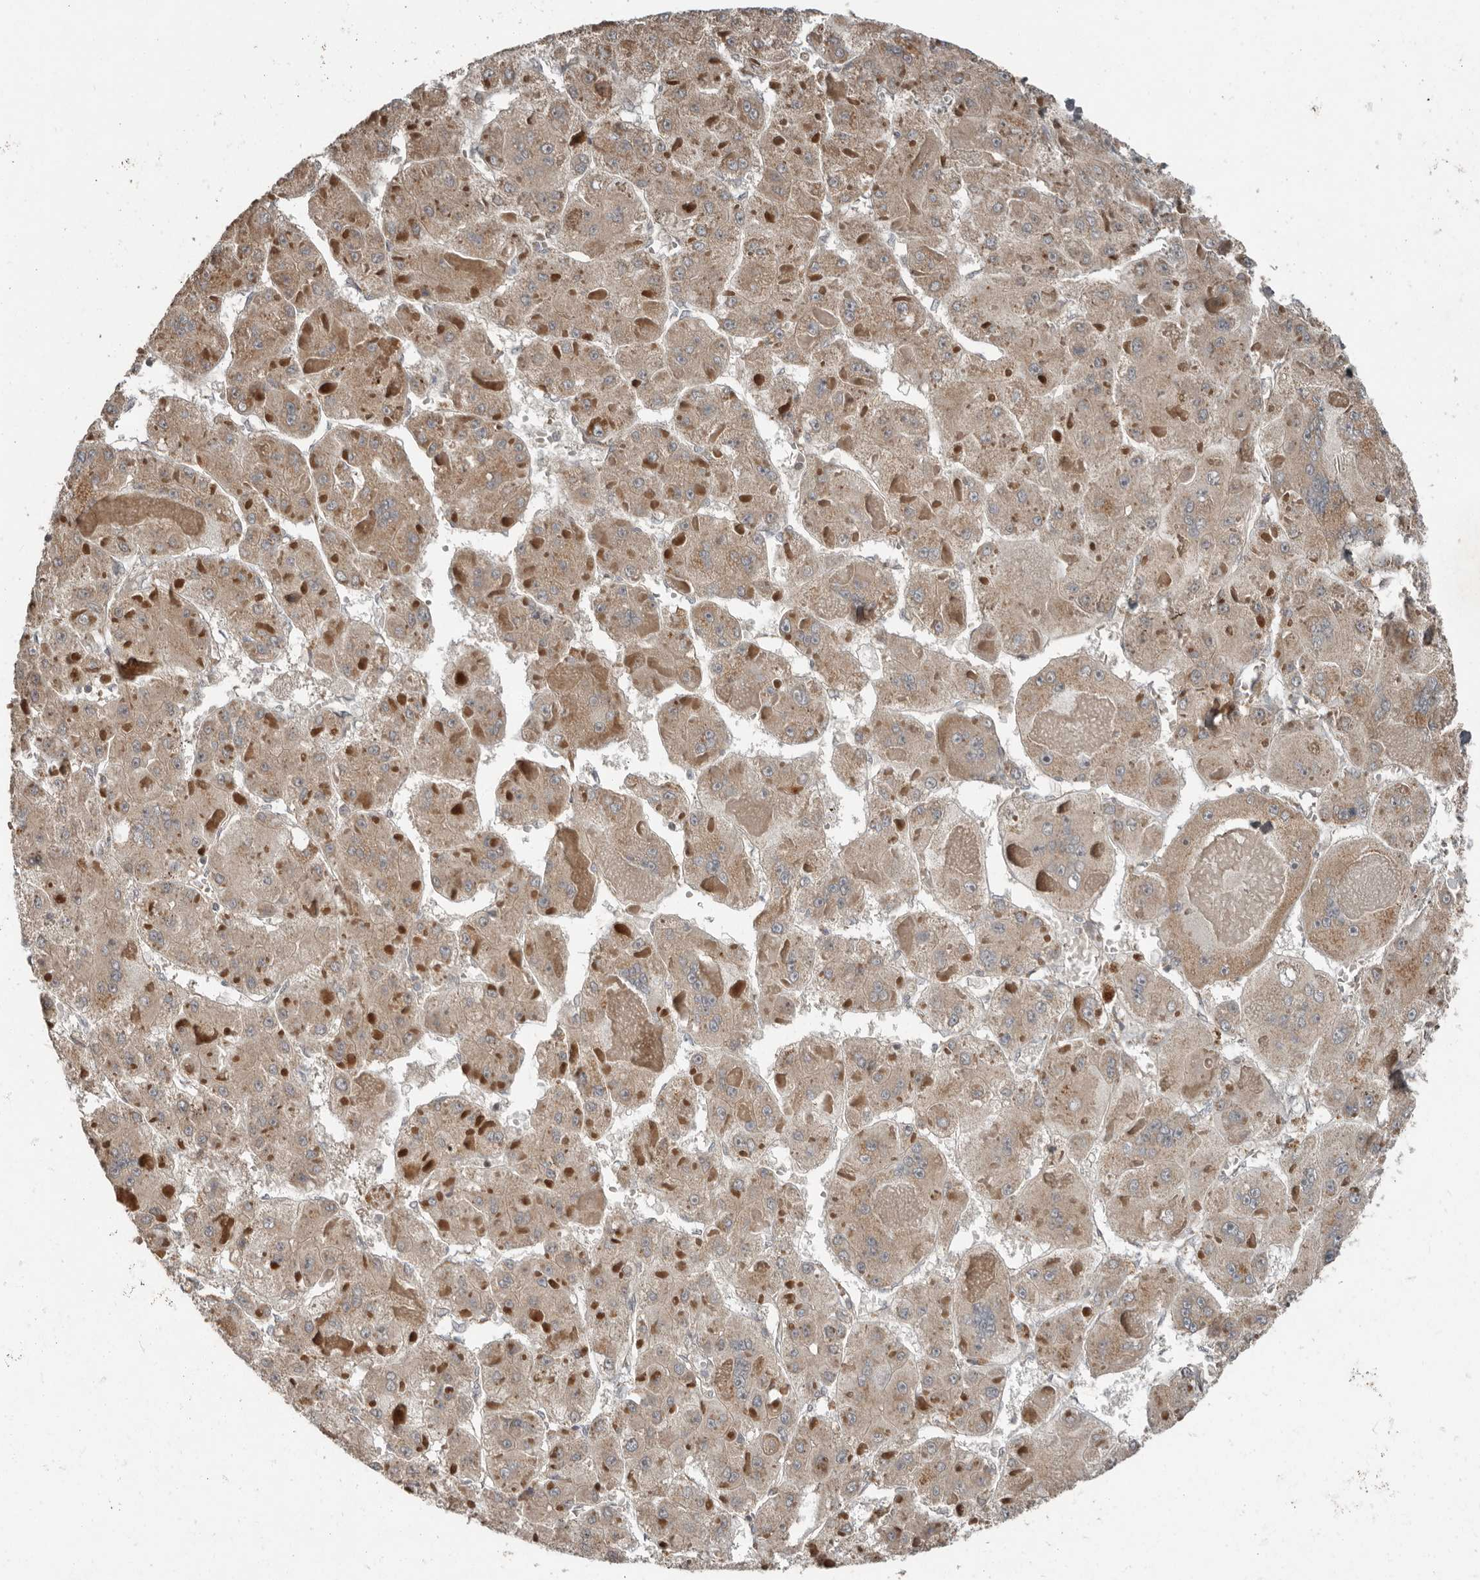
{"staining": {"intensity": "weak", "quantity": ">75%", "location": "cytoplasmic/membranous"}, "tissue": "liver cancer", "cell_type": "Tumor cells", "image_type": "cancer", "snomed": [{"axis": "morphology", "description": "Carcinoma, Hepatocellular, NOS"}, {"axis": "topography", "description": "Liver"}], "caption": "IHC image of neoplastic tissue: human liver cancer stained using immunohistochemistry (IHC) demonstrates low levels of weak protein expression localized specifically in the cytoplasmic/membranous of tumor cells, appearing as a cytoplasmic/membranous brown color.", "gene": "SLC6A7", "patient": {"sex": "female", "age": 73}}